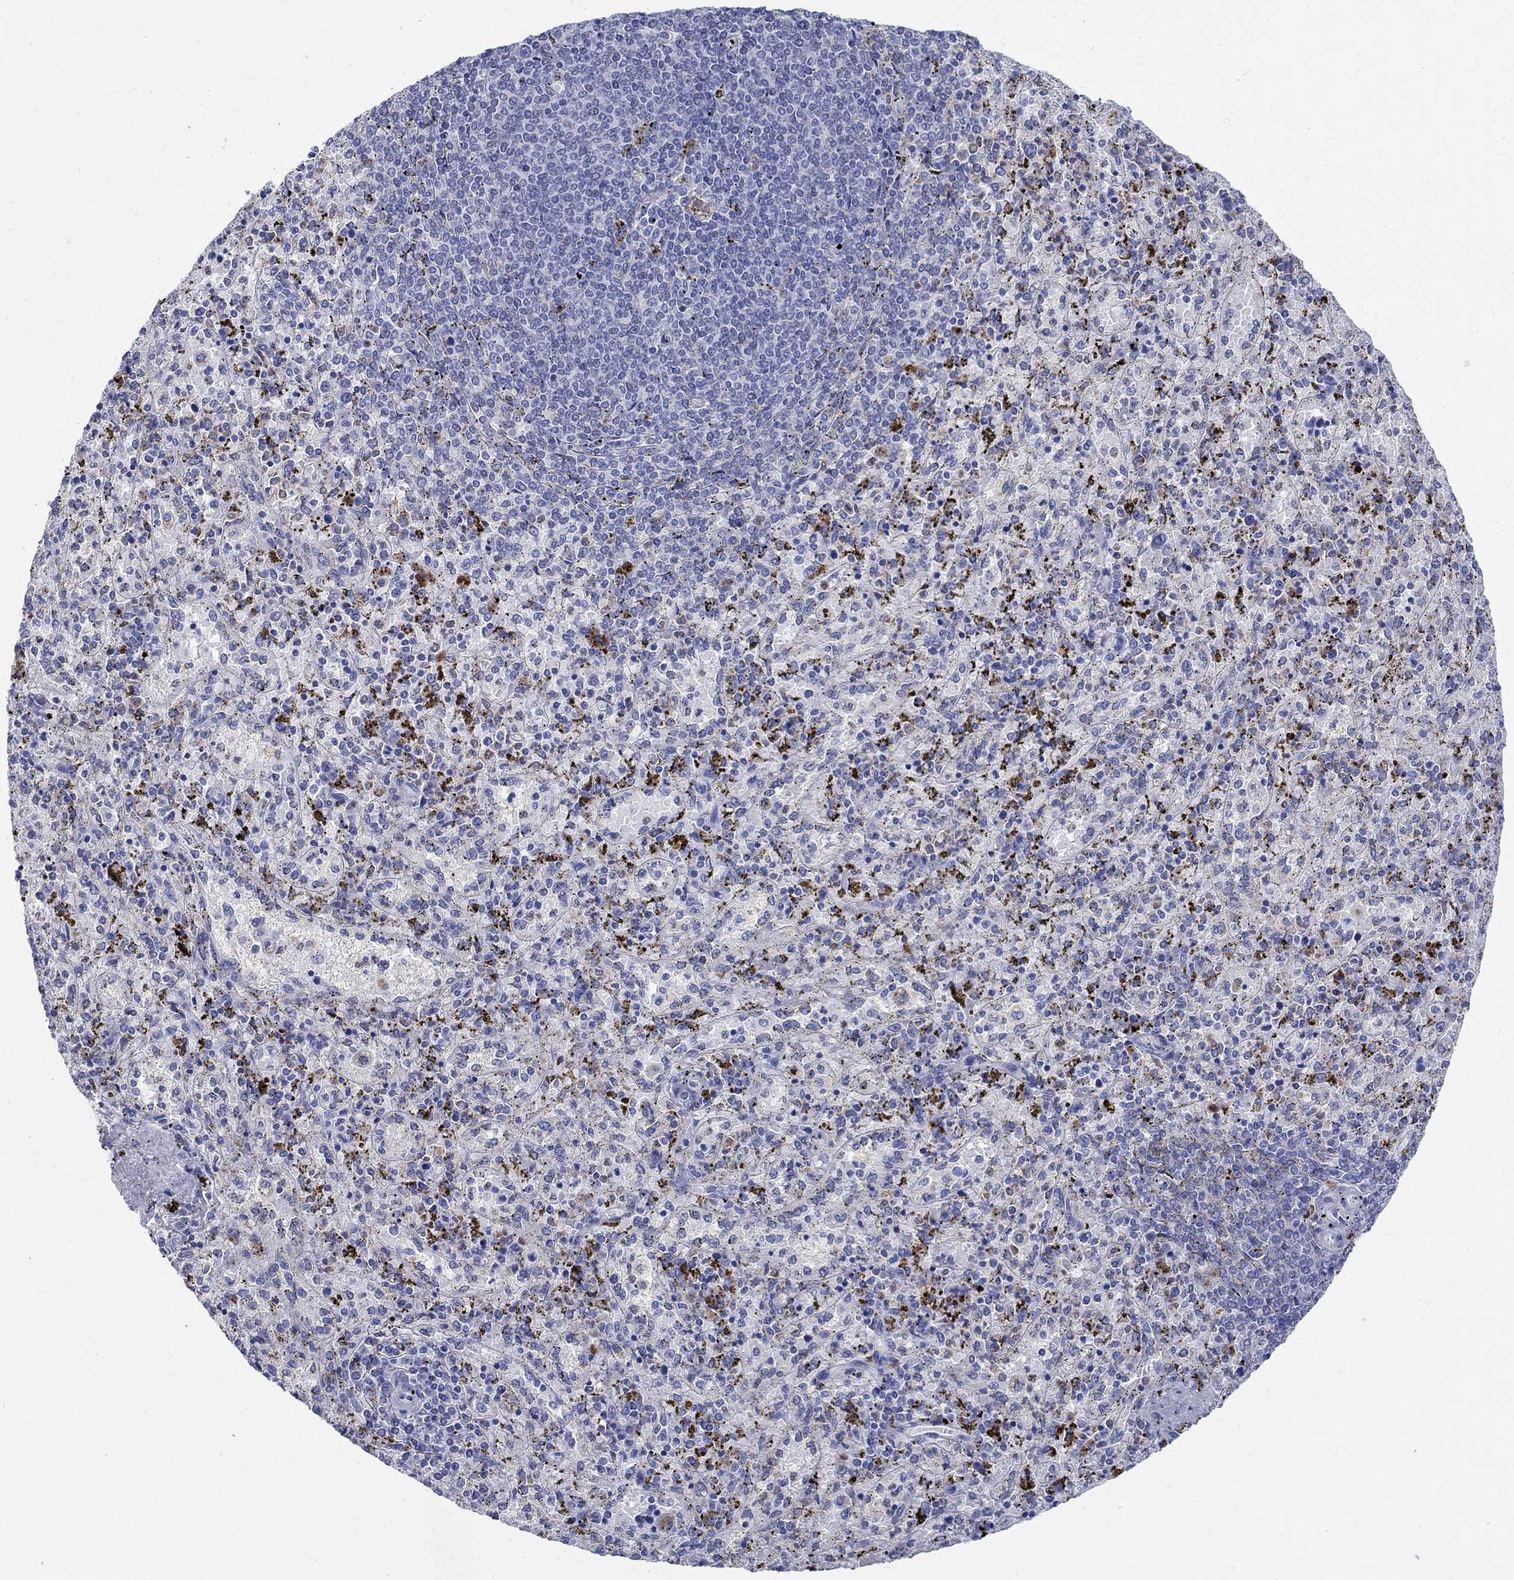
{"staining": {"intensity": "negative", "quantity": "none", "location": "none"}, "tissue": "spleen", "cell_type": "Cells in red pulp", "image_type": "normal", "snomed": [{"axis": "morphology", "description": "Normal tissue, NOS"}, {"axis": "topography", "description": "Spleen"}], "caption": "Cells in red pulp are negative for protein expression in benign human spleen.", "gene": "SOX2", "patient": {"sex": "female", "age": 50}}